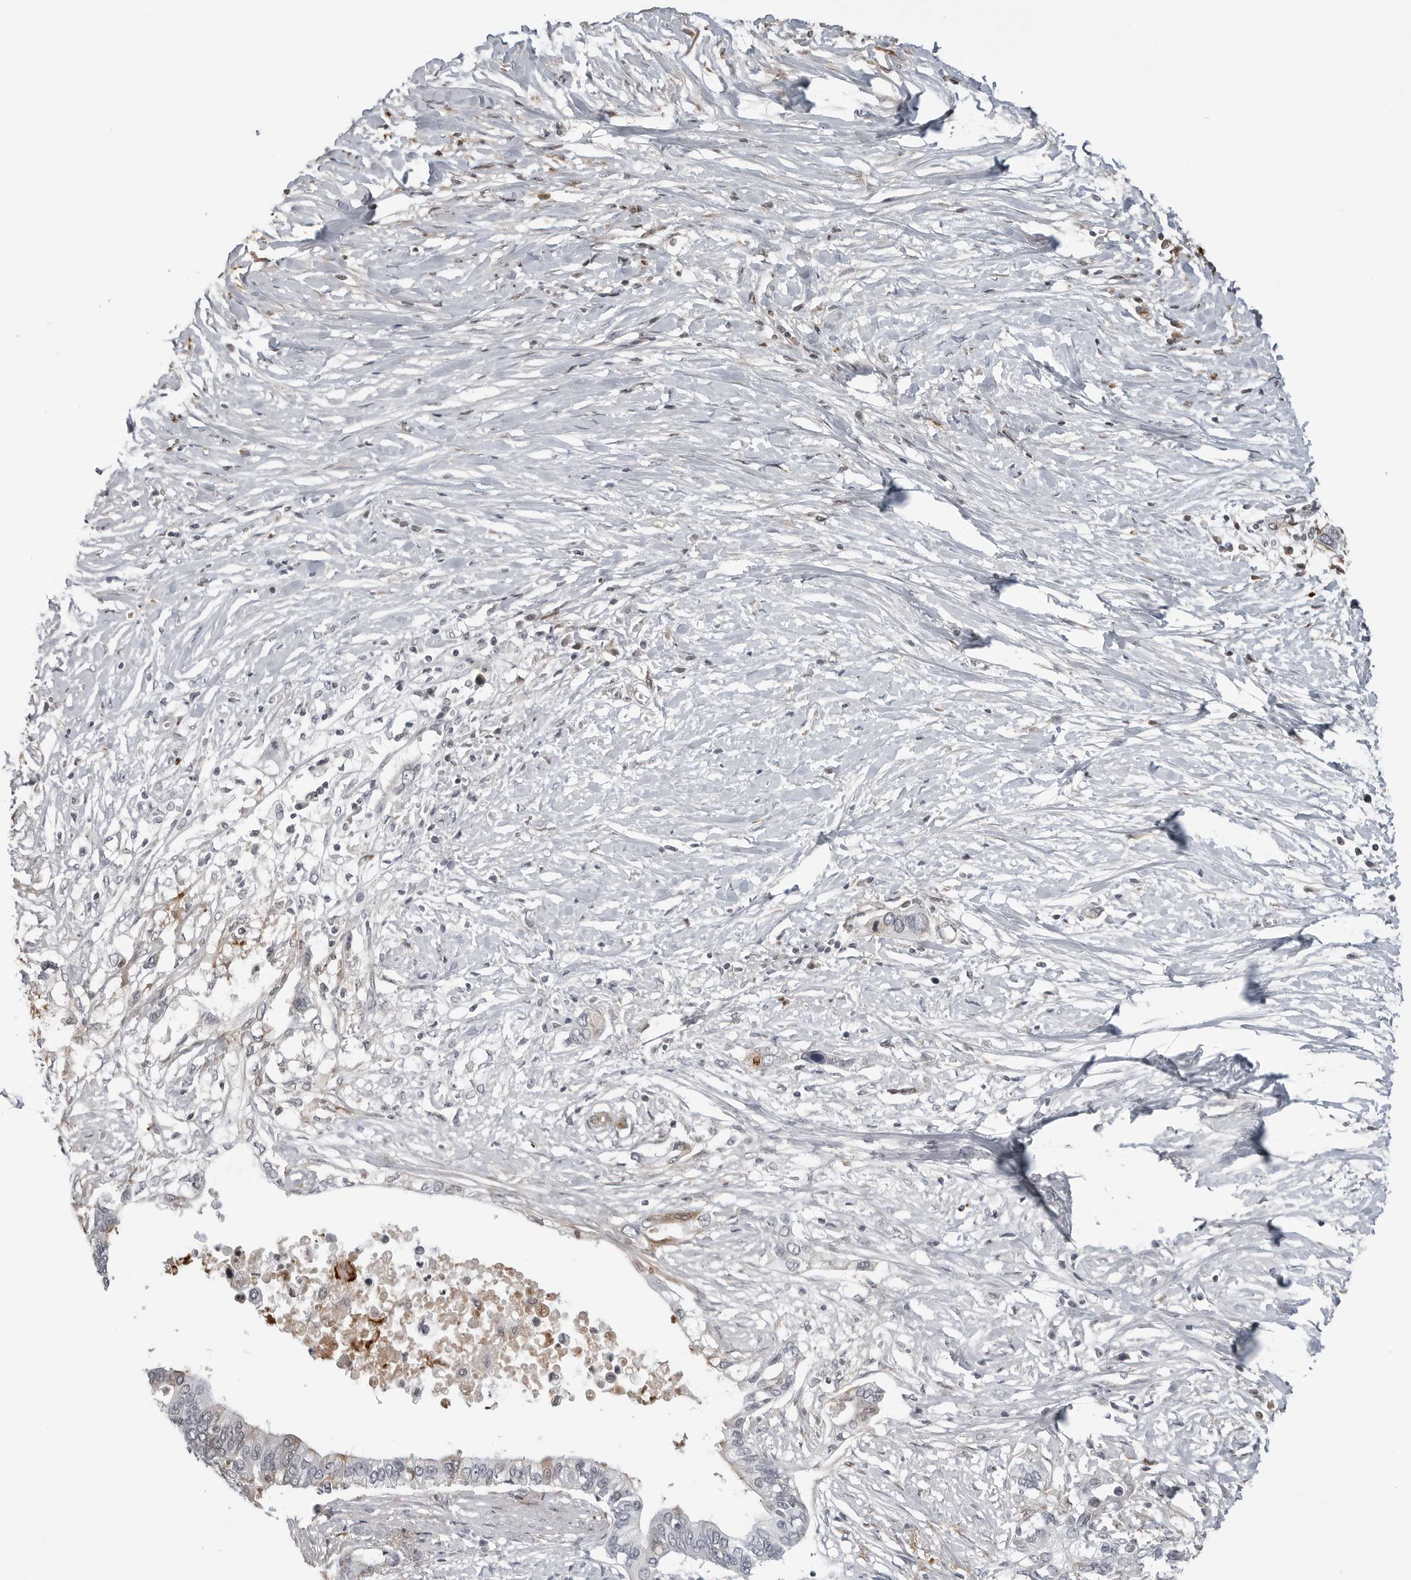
{"staining": {"intensity": "negative", "quantity": "none", "location": "none"}, "tissue": "pancreatic cancer", "cell_type": "Tumor cells", "image_type": "cancer", "snomed": [{"axis": "morphology", "description": "Normal tissue, NOS"}, {"axis": "morphology", "description": "Adenocarcinoma, NOS"}, {"axis": "topography", "description": "Pancreas"}, {"axis": "topography", "description": "Peripheral nerve tissue"}], "caption": "DAB immunohistochemical staining of human pancreatic adenocarcinoma shows no significant positivity in tumor cells.", "gene": "CXCR5", "patient": {"sex": "male", "age": 59}}